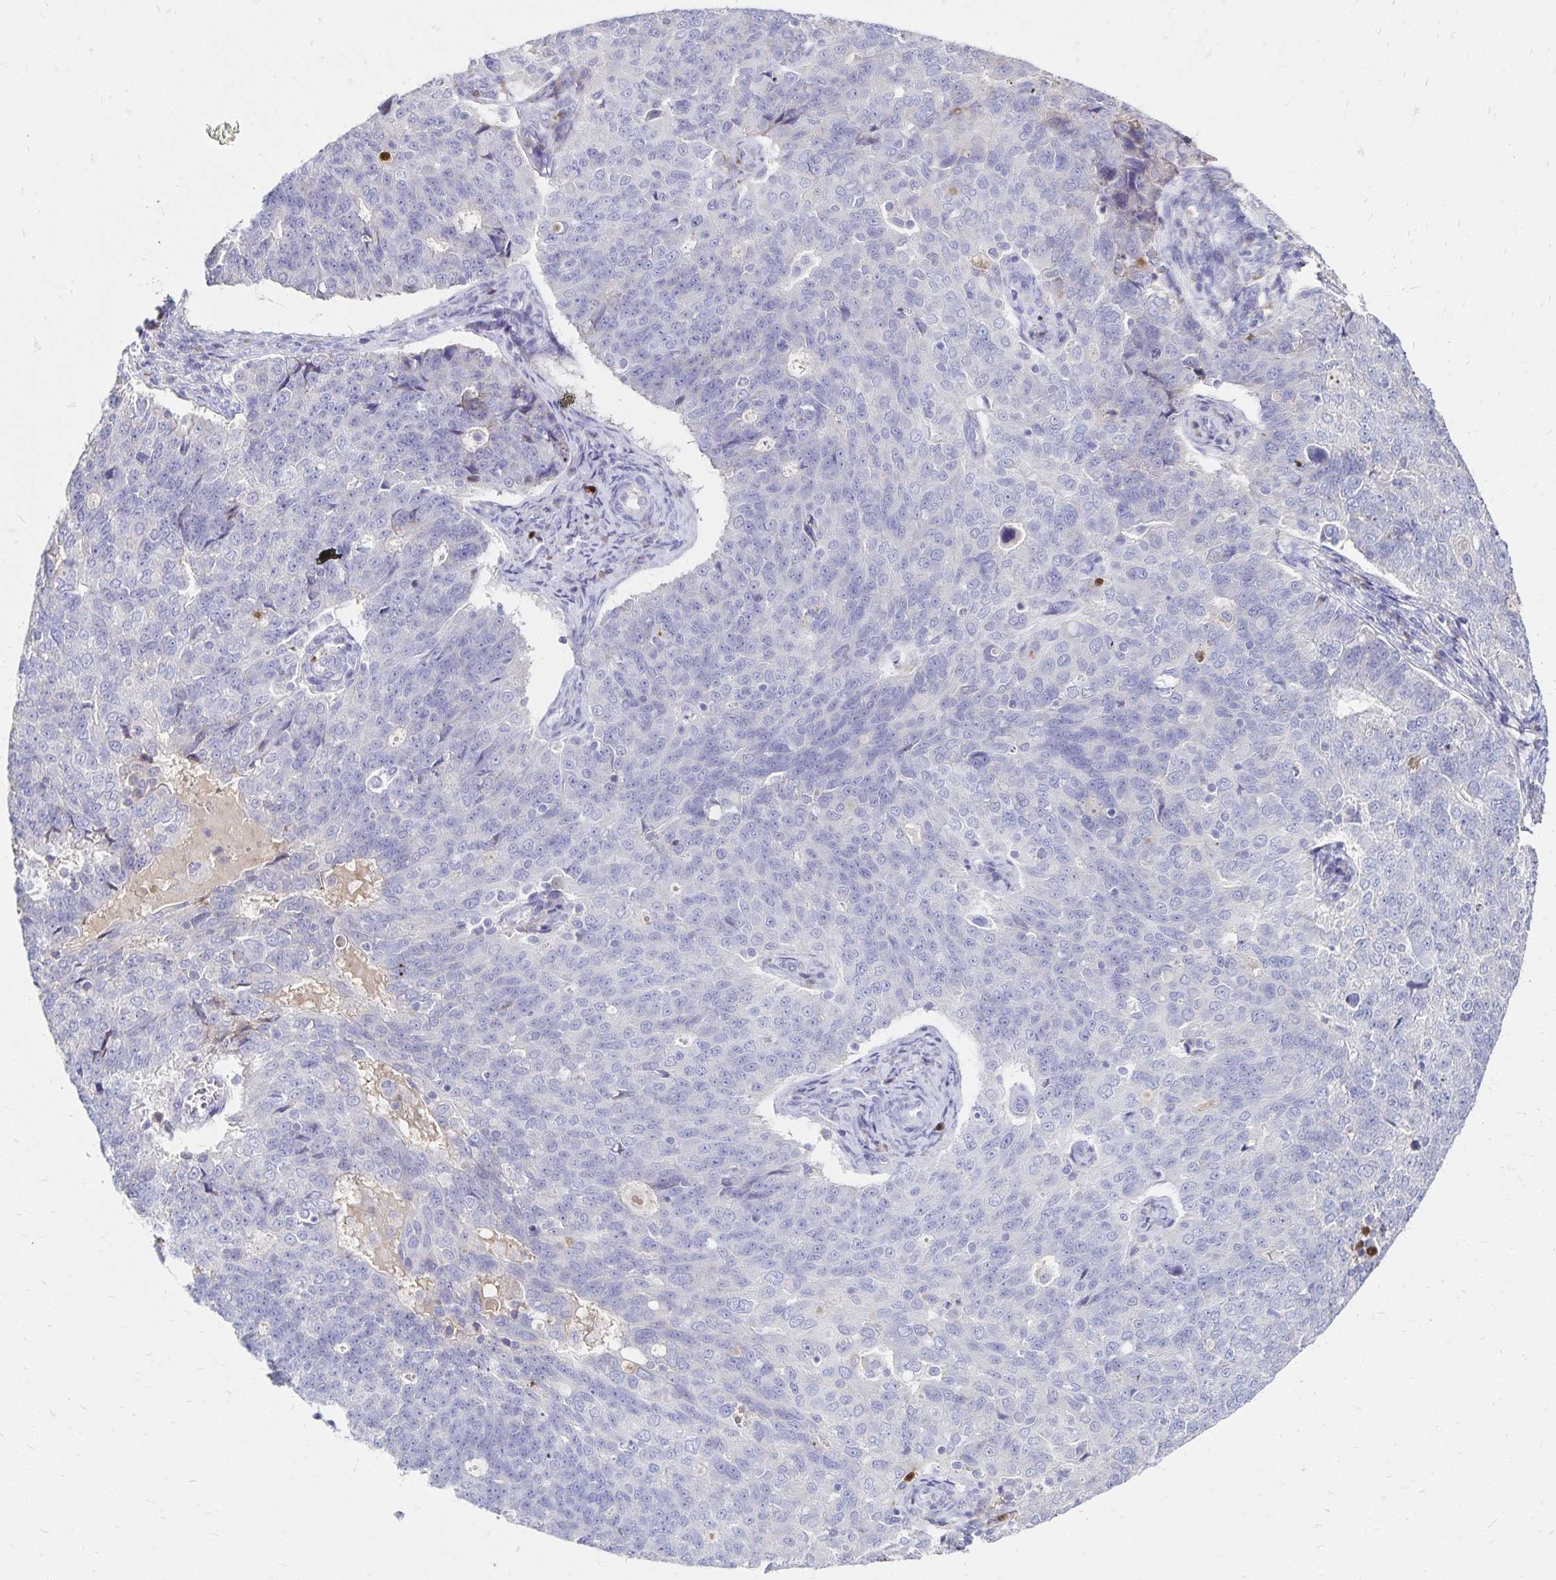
{"staining": {"intensity": "negative", "quantity": "none", "location": "none"}, "tissue": "endometrial cancer", "cell_type": "Tumor cells", "image_type": "cancer", "snomed": [{"axis": "morphology", "description": "Adenocarcinoma, NOS"}, {"axis": "topography", "description": "Endometrium"}], "caption": "This is an IHC micrograph of human endometrial cancer (adenocarcinoma). There is no staining in tumor cells.", "gene": "PAX5", "patient": {"sex": "female", "age": 43}}